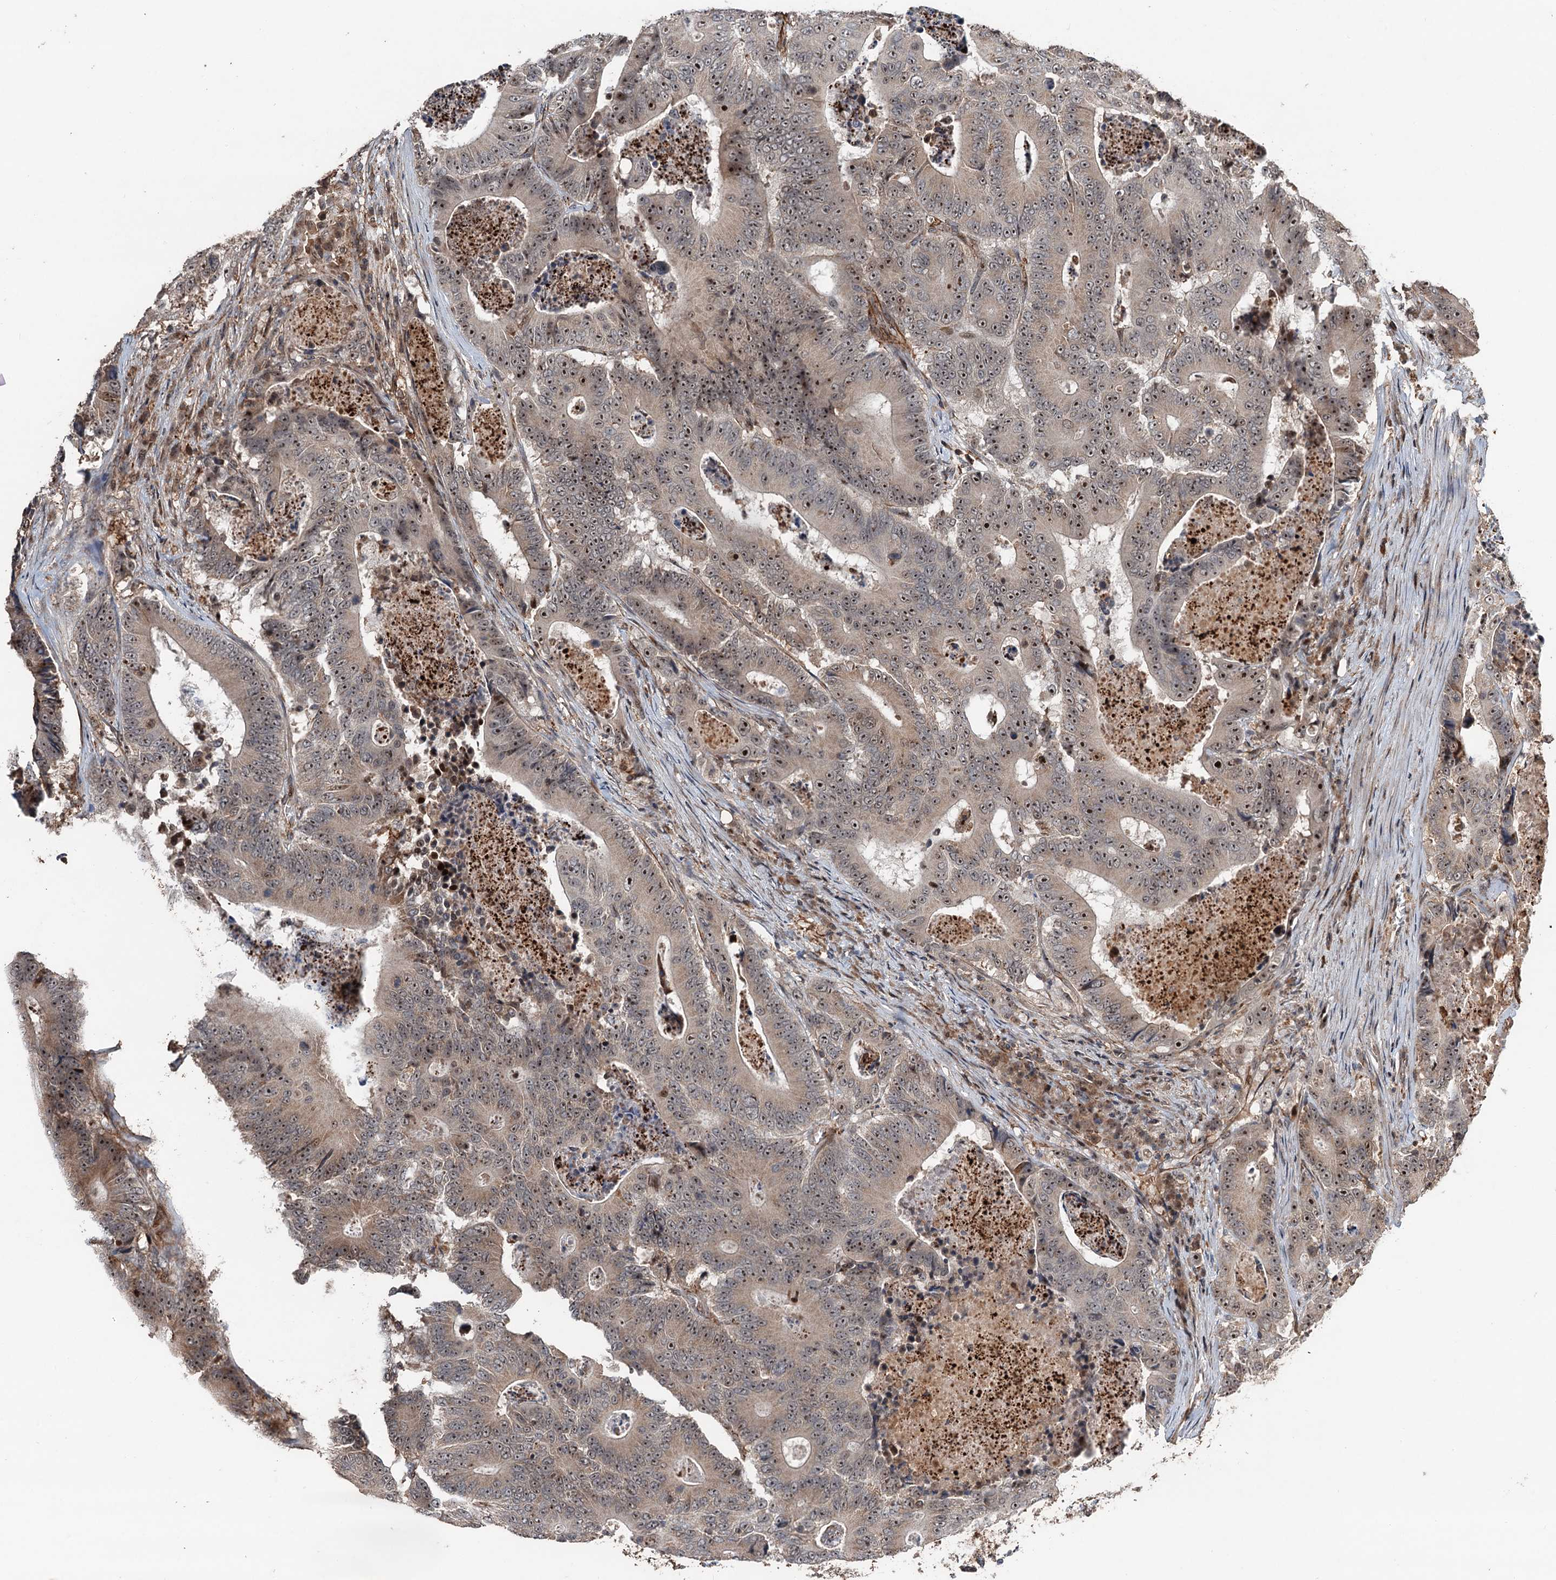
{"staining": {"intensity": "moderate", "quantity": ">75%", "location": "nuclear"}, "tissue": "colorectal cancer", "cell_type": "Tumor cells", "image_type": "cancer", "snomed": [{"axis": "morphology", "description": "Adenocarcinoma, NOS"}, {"axis": "topography", "description": "Colon"}], "caption": "A medium amount of moderate nuclear positivity is seen in approximately >75% of tumor cells in colorectal cancer tissue.", "gene": "TMA16", "patient": {"sex": "male", "age": 83}}